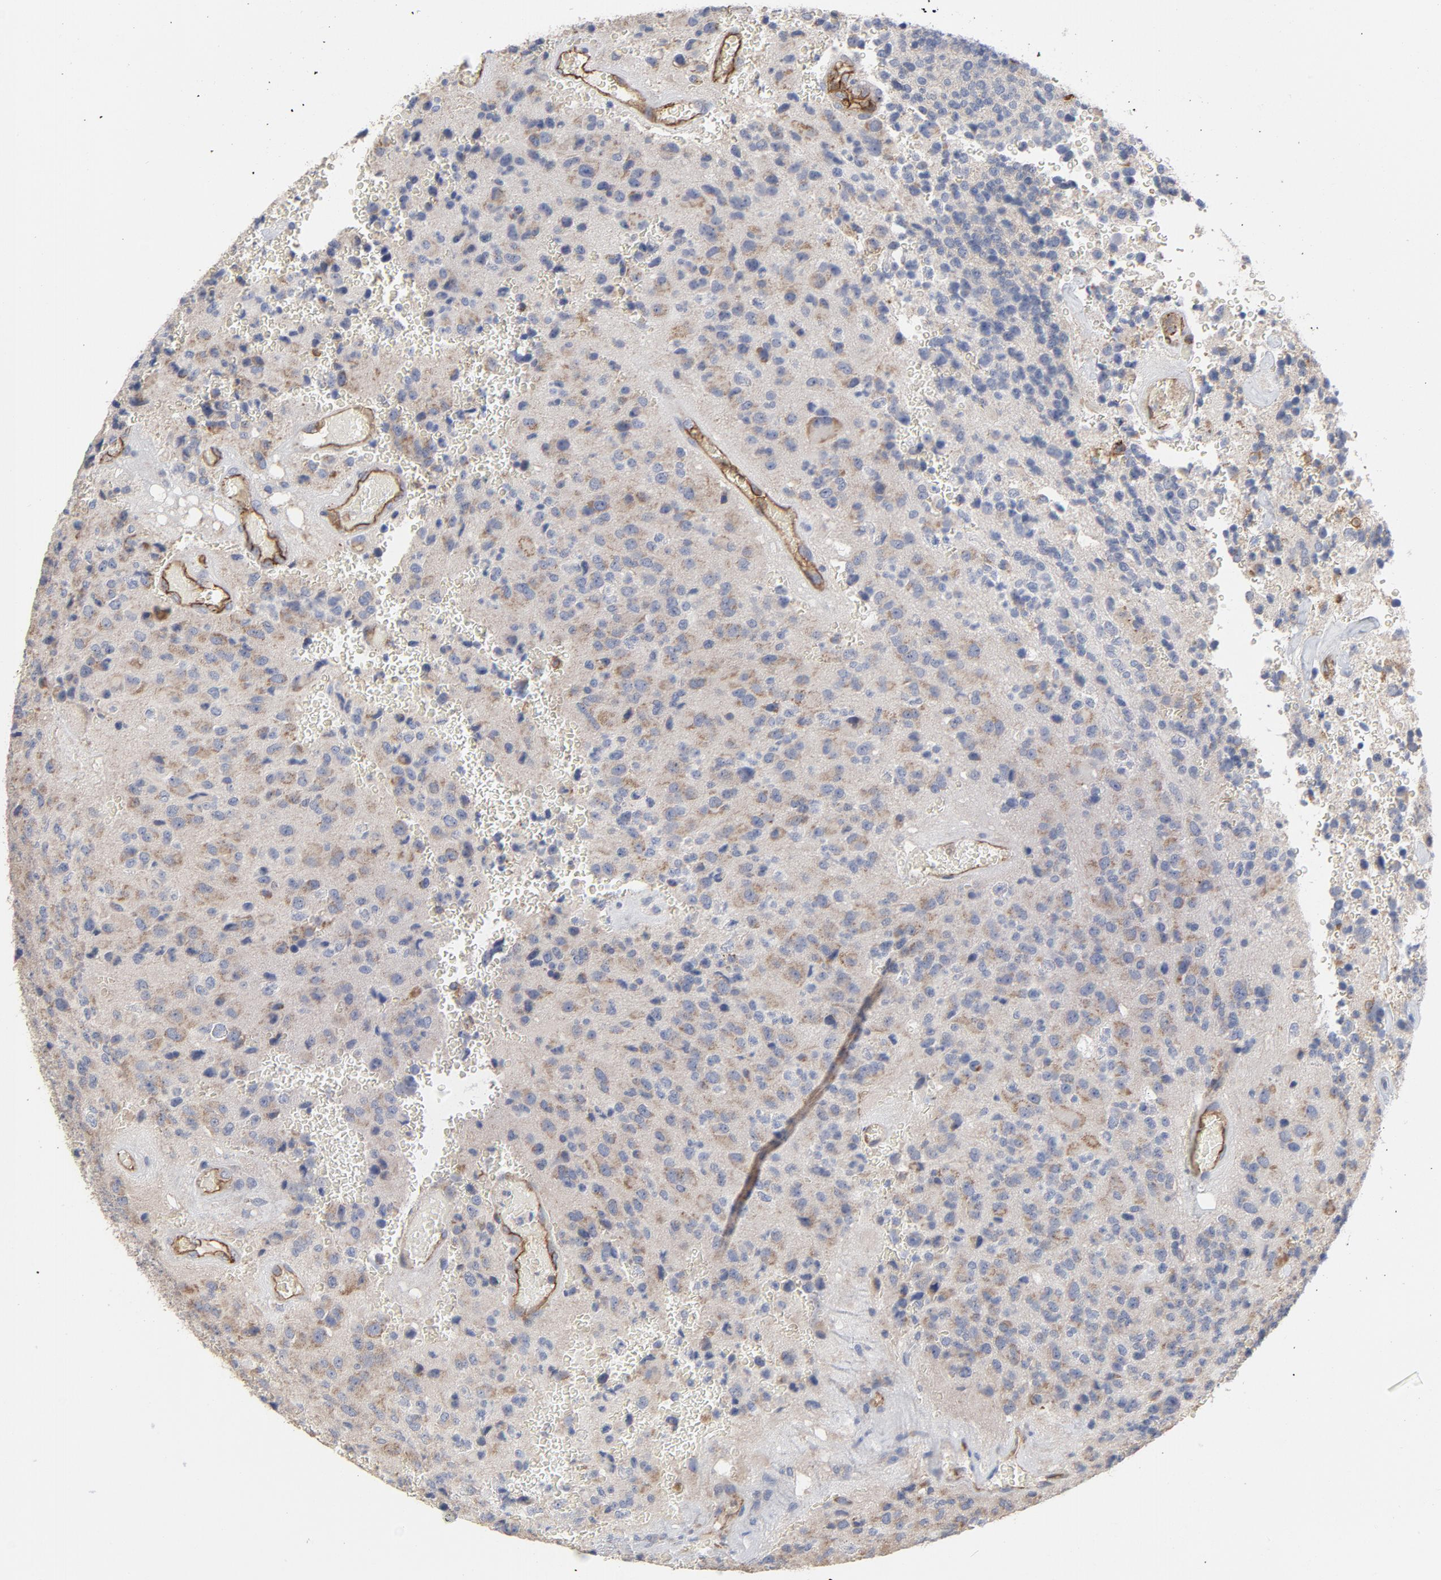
{"staining": {"intensity": "weak", "quantity": "25%-75%", "location": "cytoplasmic/membranous"}, "tissue": "glioma", "cell_type": "Tumor cells", "image_type": "cancer", "snomed": [{"axis": "morphology", "description": "Glioma, malignant, High grade"}, {"axis": "topography", "description": "pancreas cauda"}], "caption": "Immunohistochemistry of human malignant glioma (high-grade) shows low levels of weak cytoplasmic/membranous staining in approximately 25%-75% of tumor cells. The staining was performed using DAB, with brown indicating positive protein expression. Nuclei are stained blue with hematoxylin.", "gene": "OXA1L", "patient": {"sex": "male", "age": 60}}